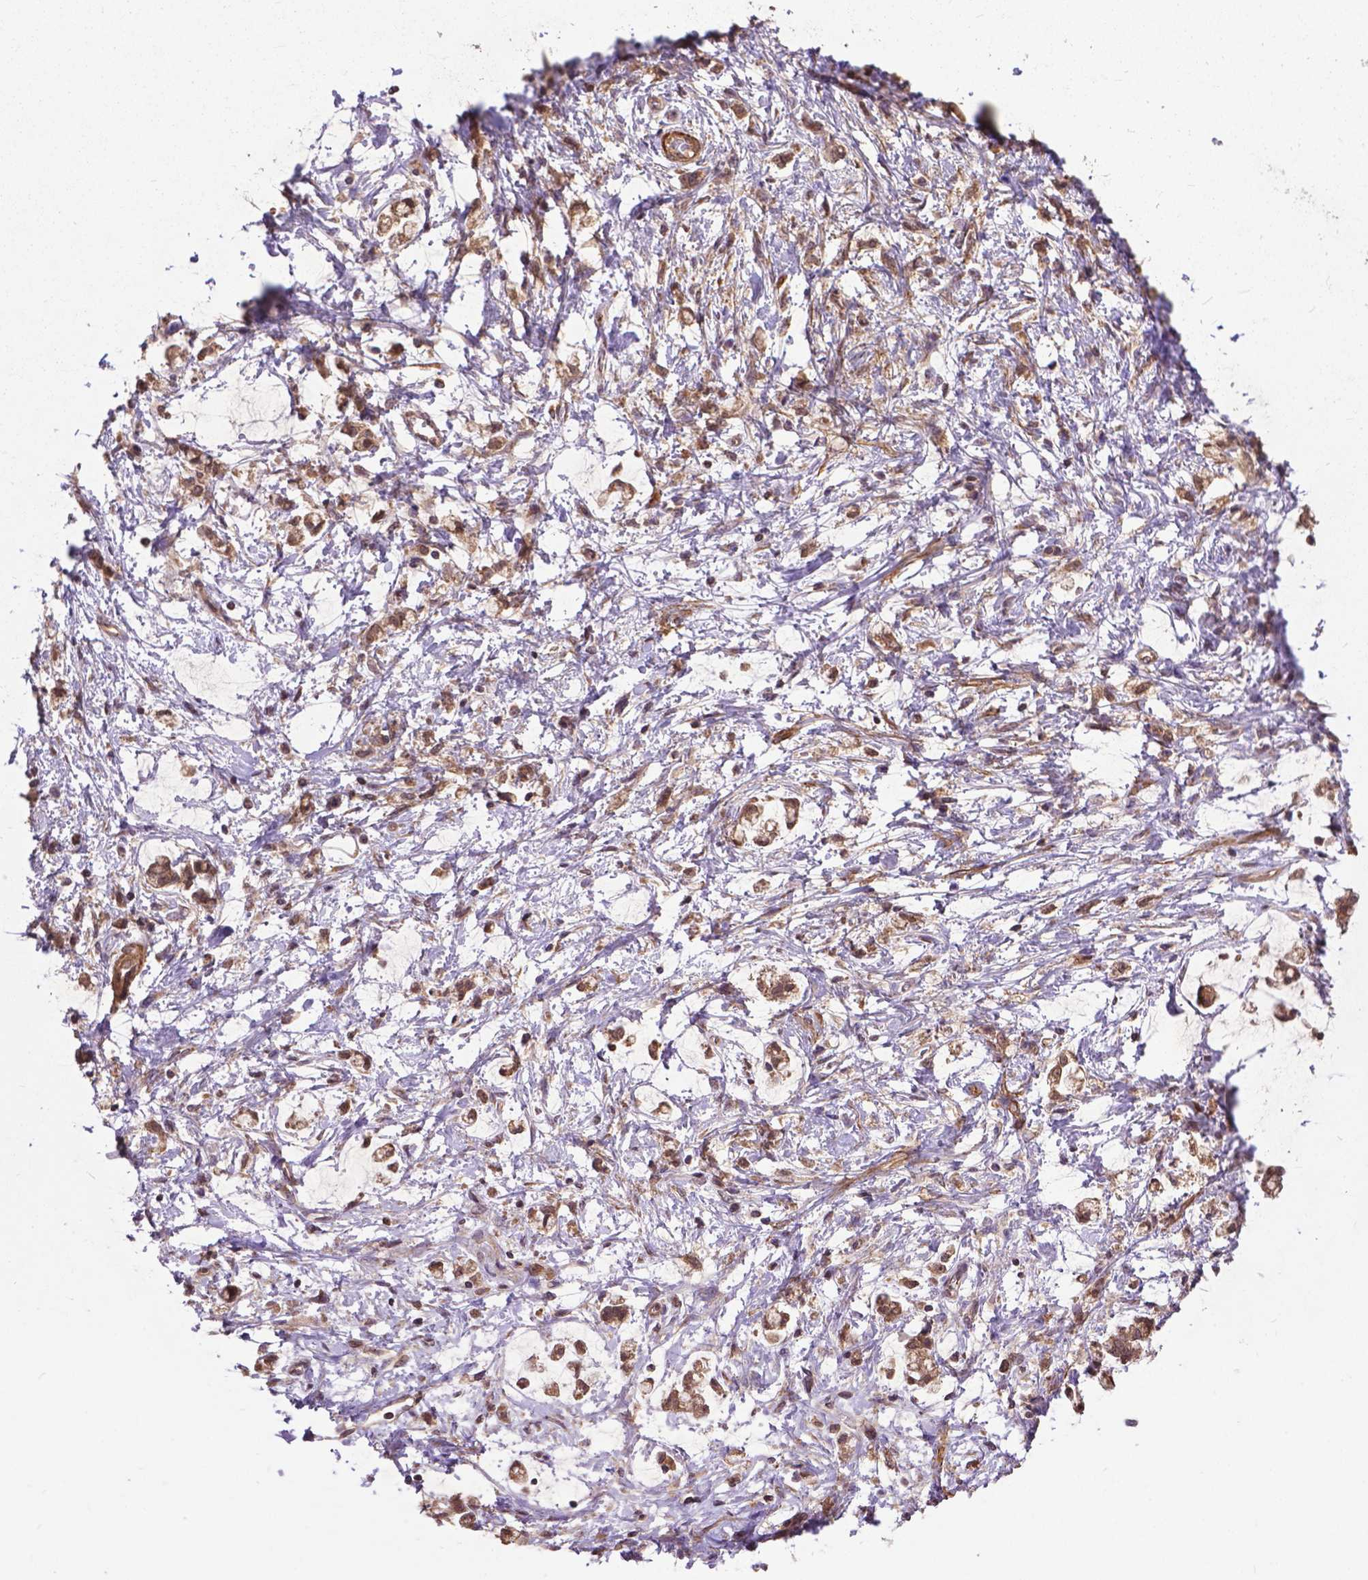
{"staining": {"intensity": "moderate", "quantity": ">75%", "location": "cytoplasmic/membranous,nuclear"}, "tissue": "stomach cancer", "cell_type": "Tumor cells", "image_type": "cancer", "snomed": [{"axis": "morphology", "description": "Adenocarcinoma, NOS"}, {"axis": "topography", "description": "Stomach"}], "caption": "An IHC histopathology image of neoplastic tissue is shown. Protein staining in brown labels moderate cytoplasmic/membranous and nuclear positivity in stomach adenocarcinoma within tumor cells. (brown staining indicates protein expression, while blue staining denotes nuclei).", "gene": "ZNF616", "patient": {"sex": "female", "age": 60}}